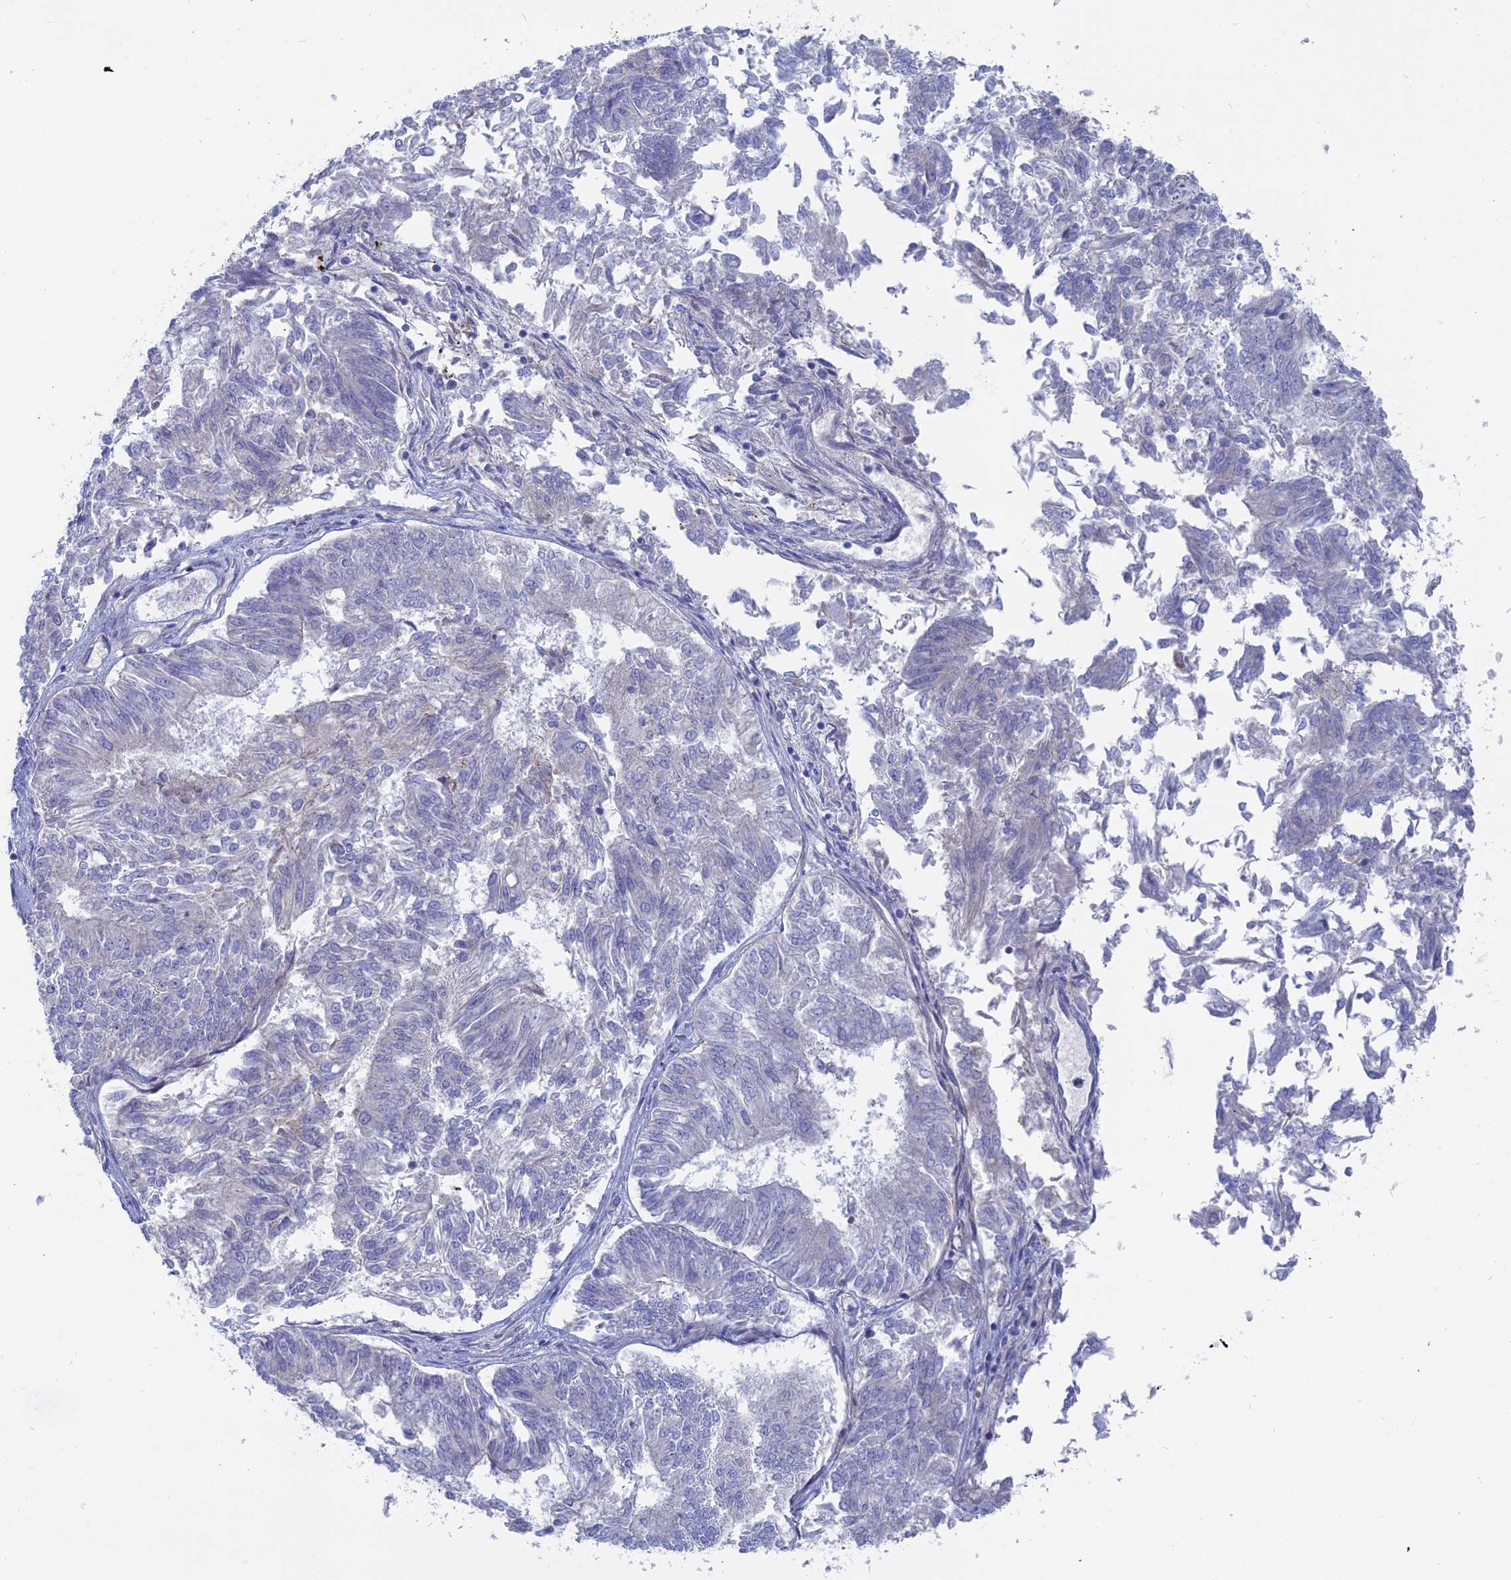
{"staining": {"intensity": "negative", "quantity": "none", "location": "none"}, "tissue": "endometrial cancer", "cell_type": "Tumor cells", "image_type": "cancer", "snomed": [{"axis": "morphology", "description": "Adenocarcinoma, NOS"}, {"axis": "topography", "description": "Endometrium"}], "caption": "Immunohistochemistry photomicrograph of neoplastic tissue: endometrial cancer (adenocarcinoma) stained with DAB reveals no significant protein staining in tumor cells.", "gene": "TBC1D30", "patient": {"sex": "female", "age": 58}}